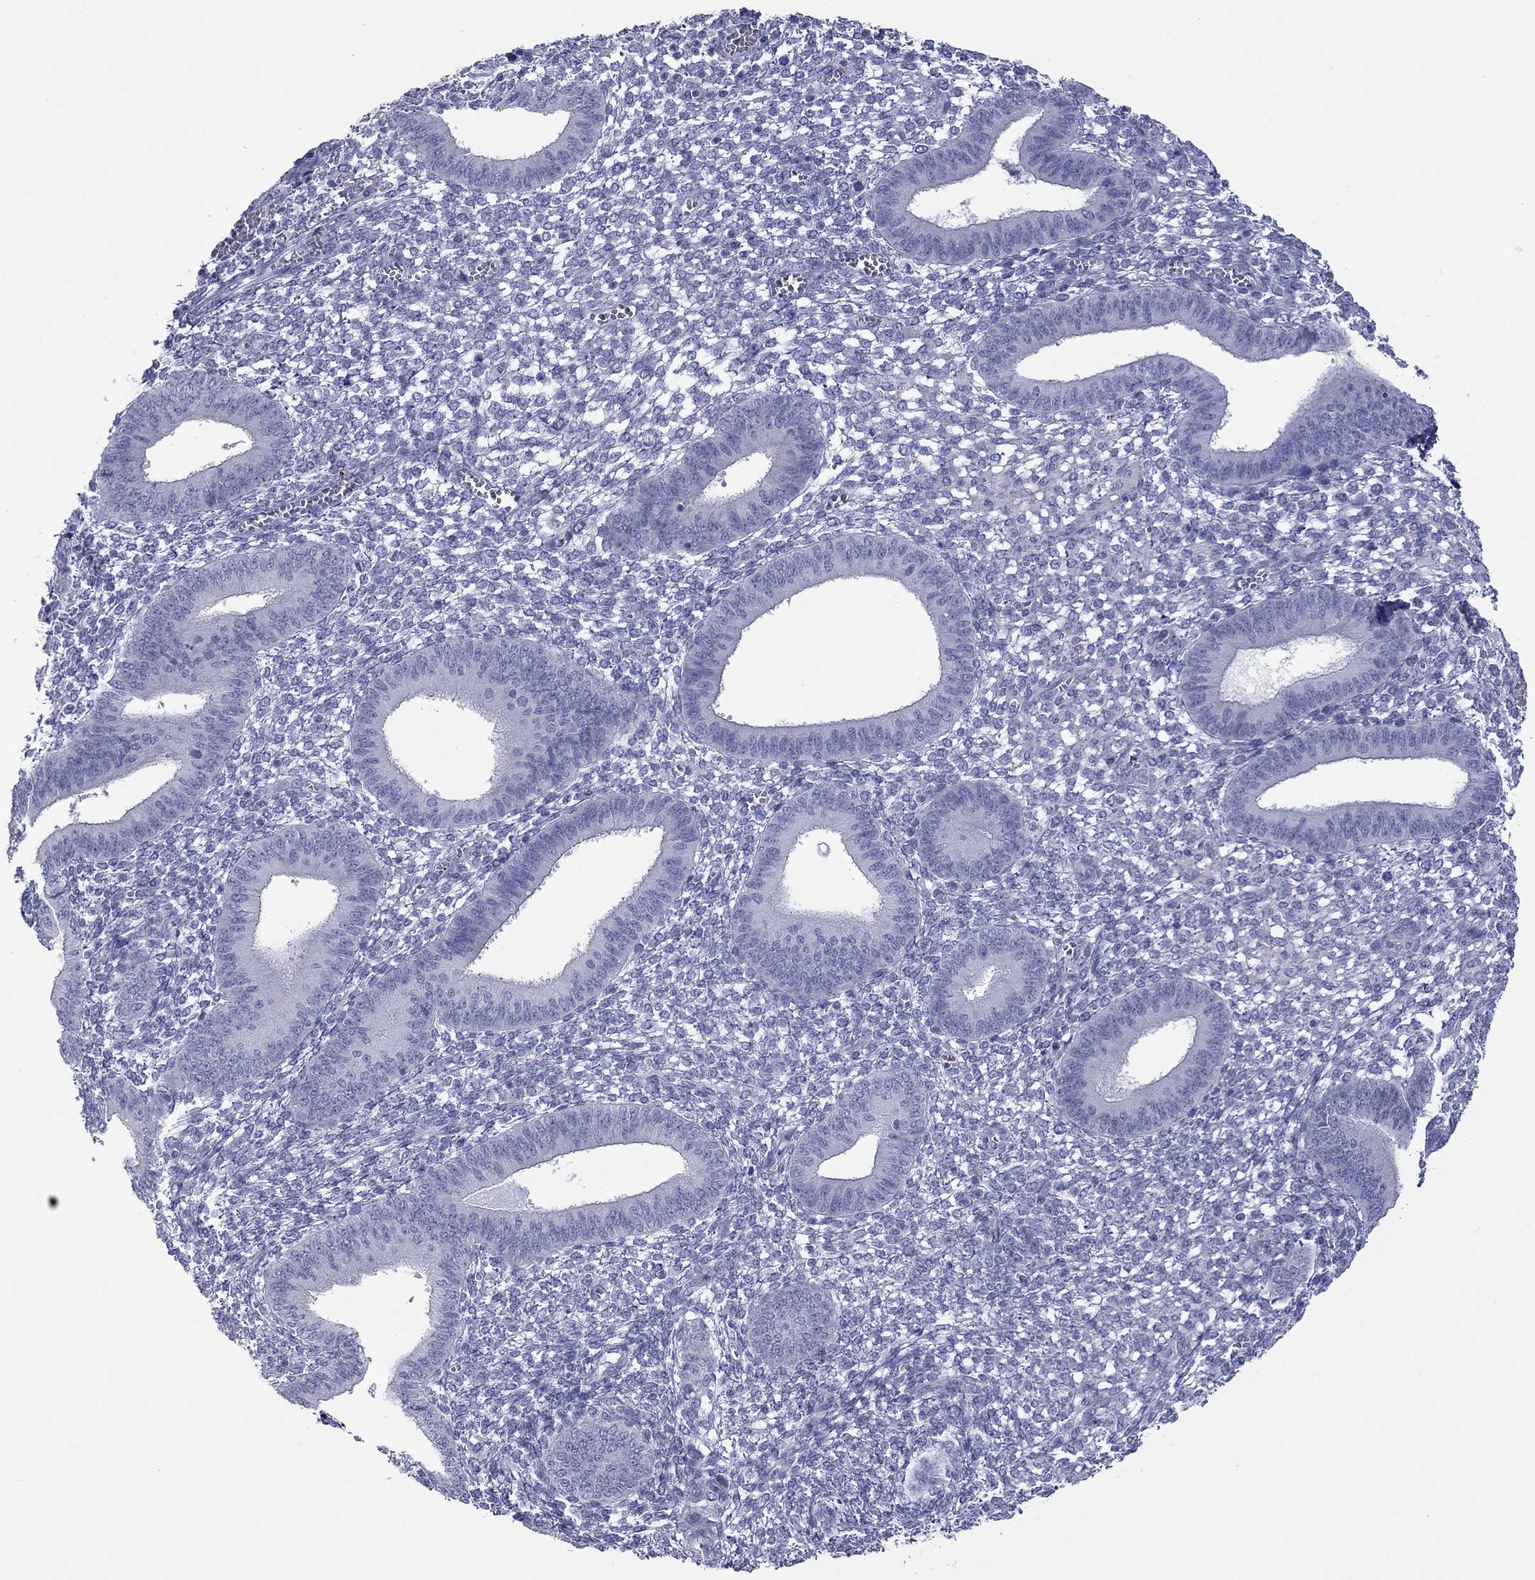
{"staining": {"intensity": "negative", "quantity": "none", "location": "none"}, "tissue": "endometrium", "cell_type": "Cells in endometrial stroma", "image_type": "normal", "snomed": [{"axis": "morphology", "description": "Normal tissue, NOS"}, {"axis": "topography", "description": "Endometrium"}], "caption": "There is no significant expression in cells in endometrial stroma of endometrium. (DAB (3,3'-diaminobenzidine) immunohistochemistry visualized using brightfield microscopy, high magnification).", "gene": "ACTL7B", "patient": {"sex": "female", "age": 42}}